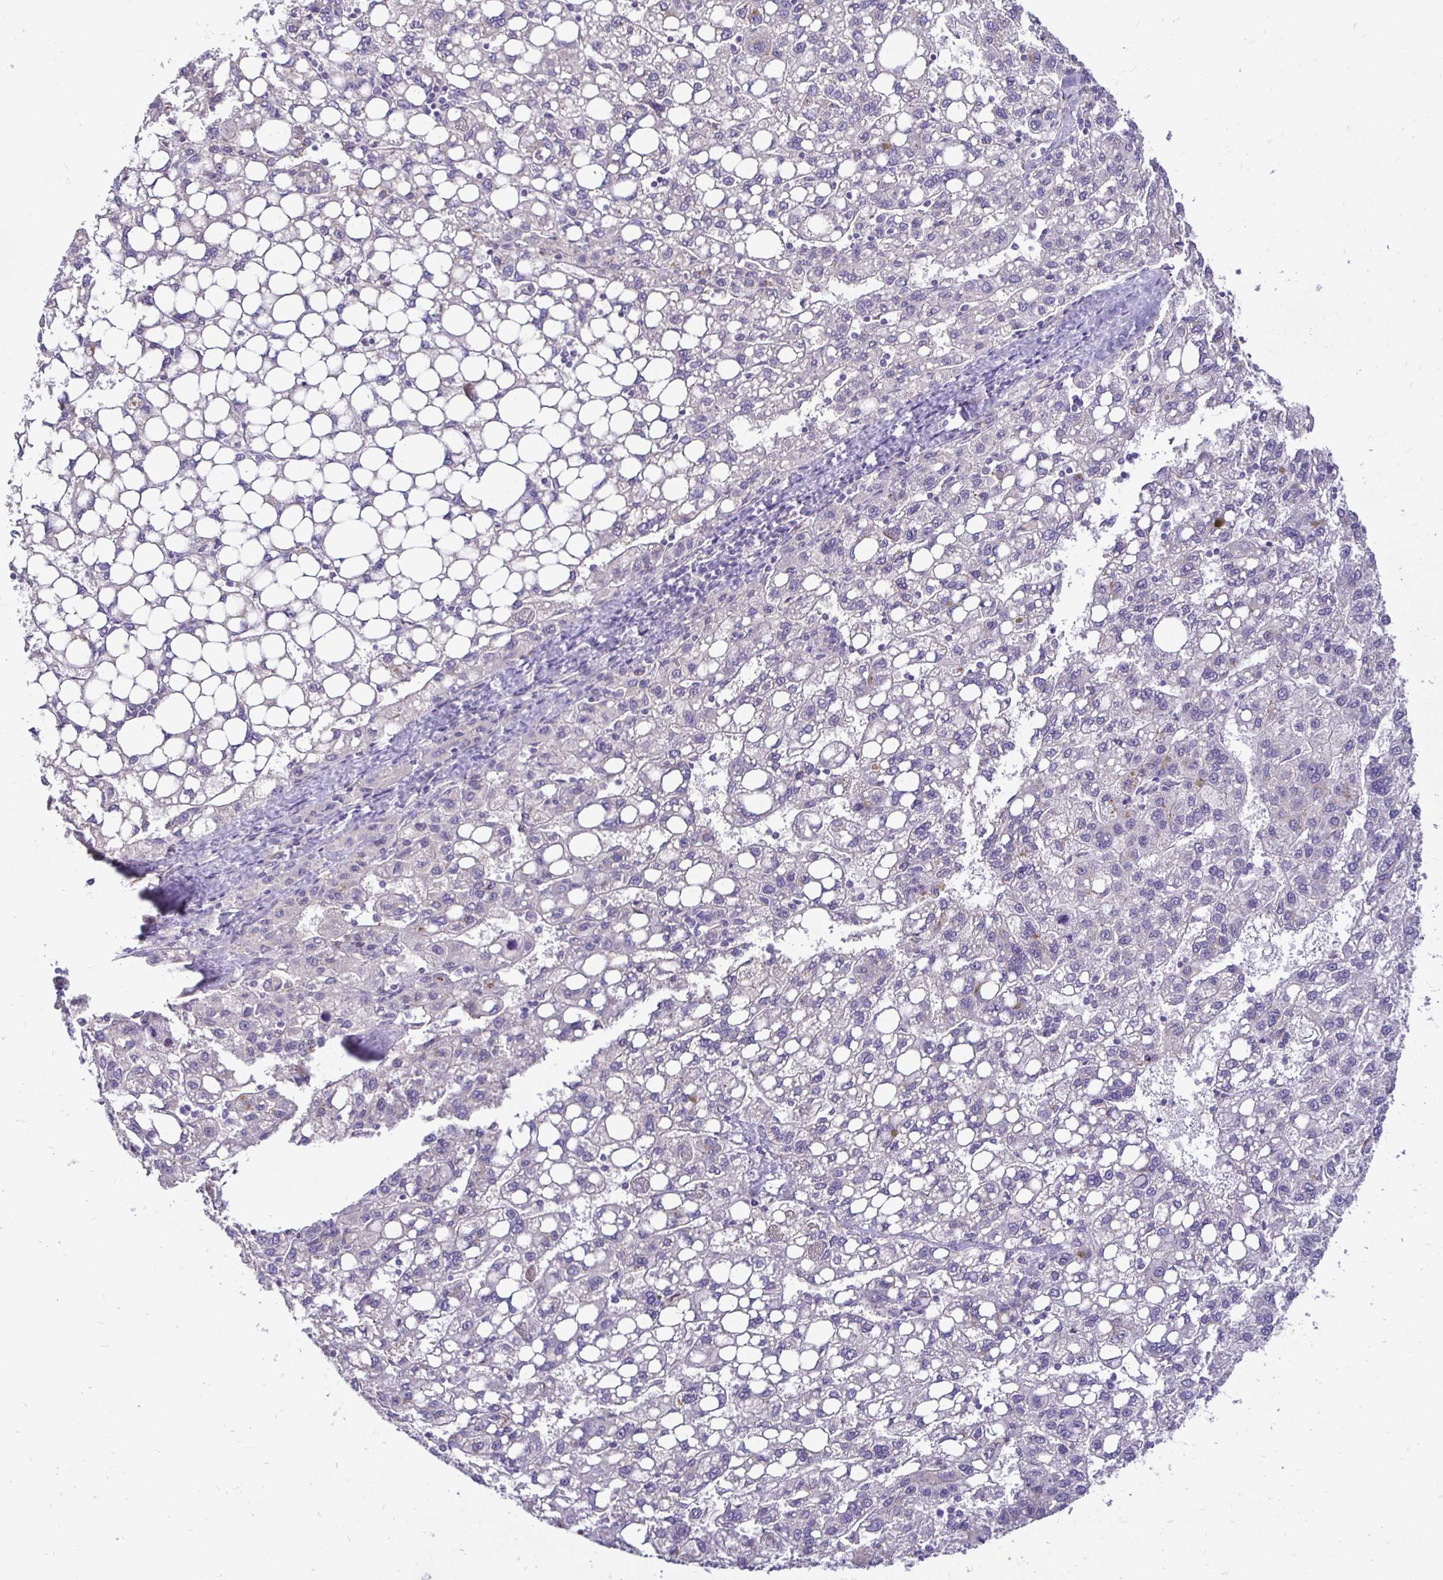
{"staining": {"intensity": "weak", "quantity": "<25%", "location": "cytoplasmic/membranous"}, "tissue": "liver cancer", "cell_type": "Tumor cells", "image_type": "cancer", "snomed": [{"axis": "morphology", "description": "Carcinoma, Hepatocellular, NOS"}, {"axis": "topography", "description": "Liver"}], "caption": "Histopathology image shows no protein expression in tumor cells of liver cancer tissue.", "gene": "SLC9A1", "patient": {"sex": "female", "age": 82}}